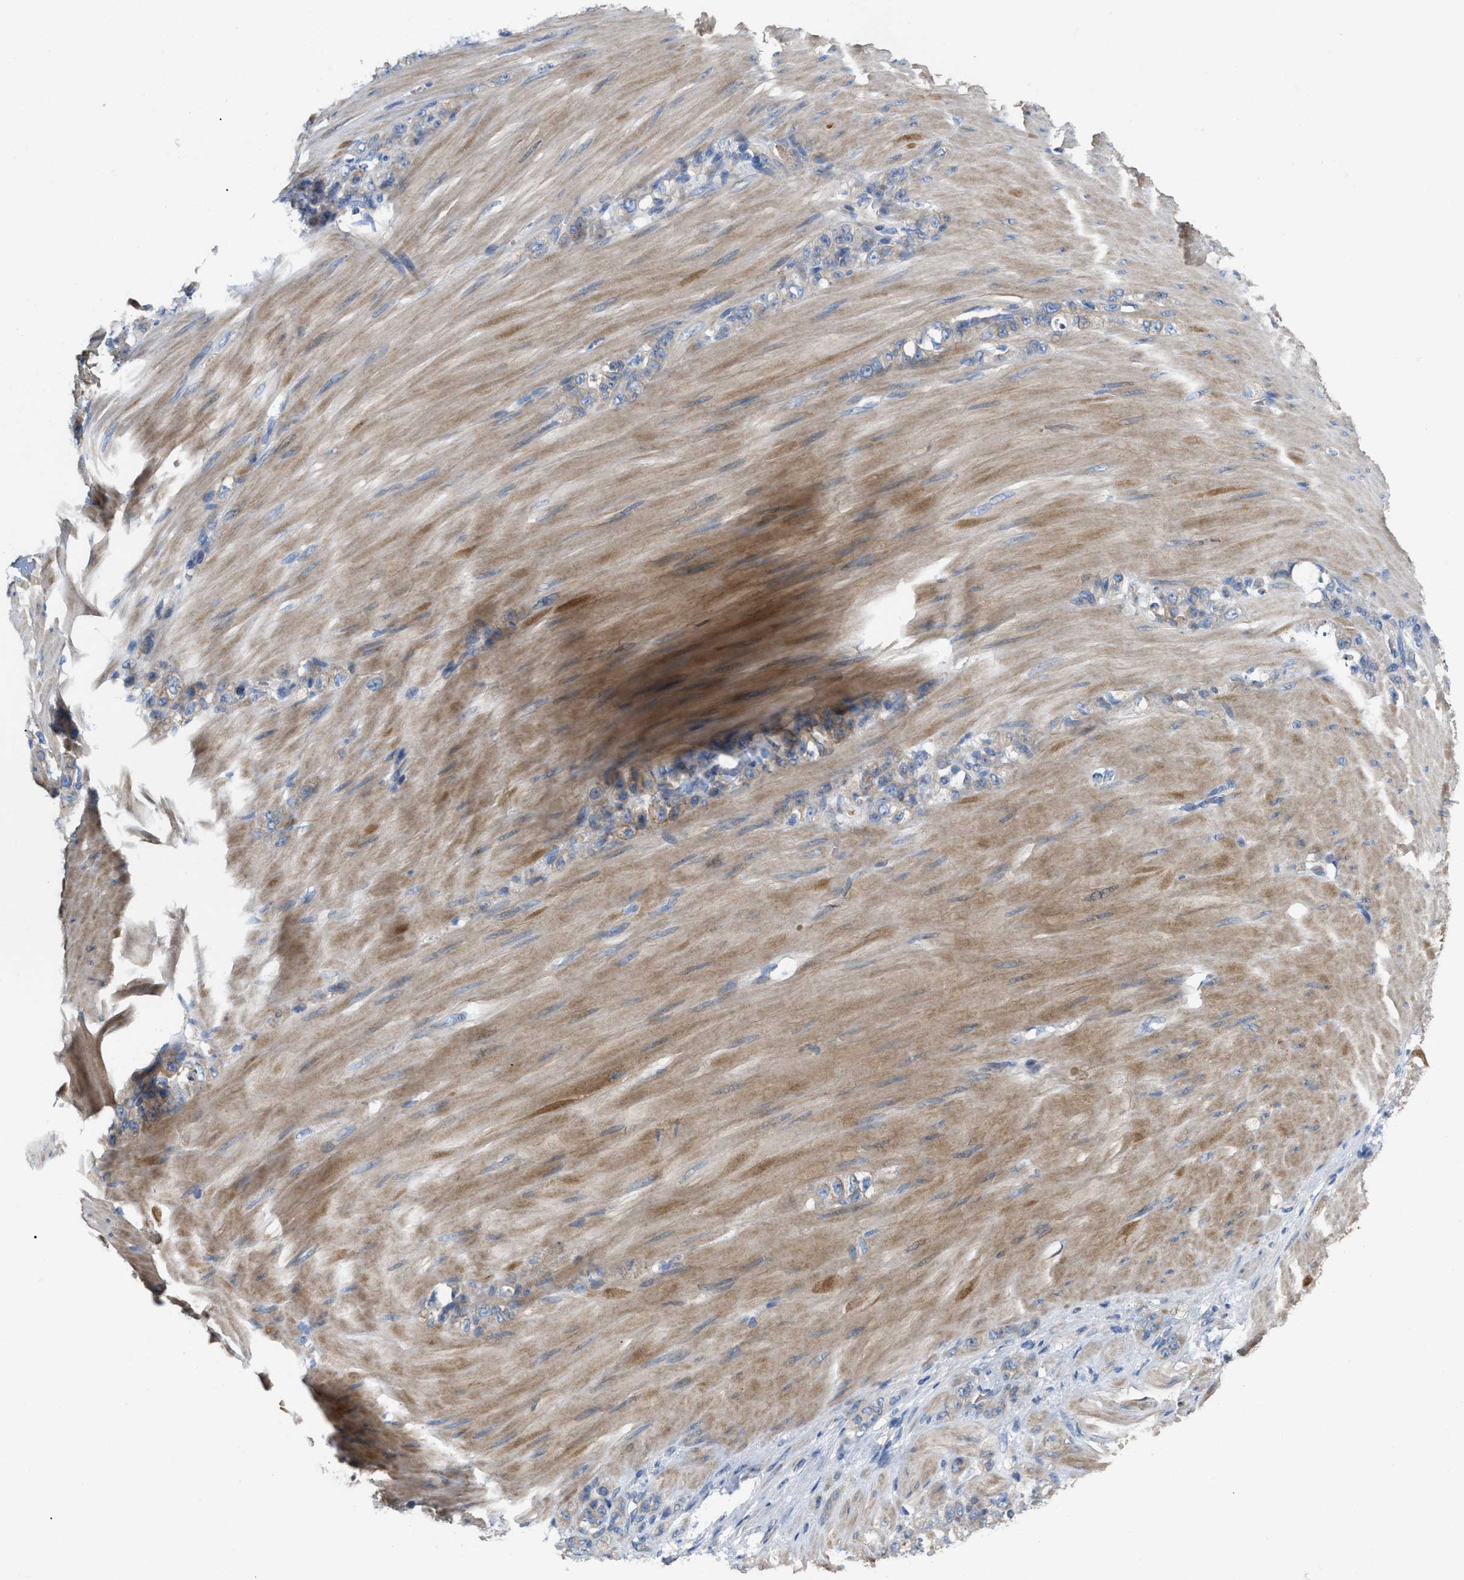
{"staining": {"intensity": "weak", "quantity": ">75%", "location": "cytoplasmic/membranous"}, "tissue": "stomach cancer", "cell_type": "Tumor cells", "image_type": "cancer", "snomed": [{"axis": "morphology", "description": "Normal tissue, NOS"}, {"axis": "morphology", "description": "Adenocarcinoma, NOS"}, {"axis": "topography", "description": "Stomach"}], "caption": "Immunohistochemical staining of adenocarcinoma (stomach) shows low levels of weak cytoplasmic/membranous protein positivity in approximately >75% of tumor cells.", "gene": "DHX58", "patient": {"sex": "male", "age": 82}}